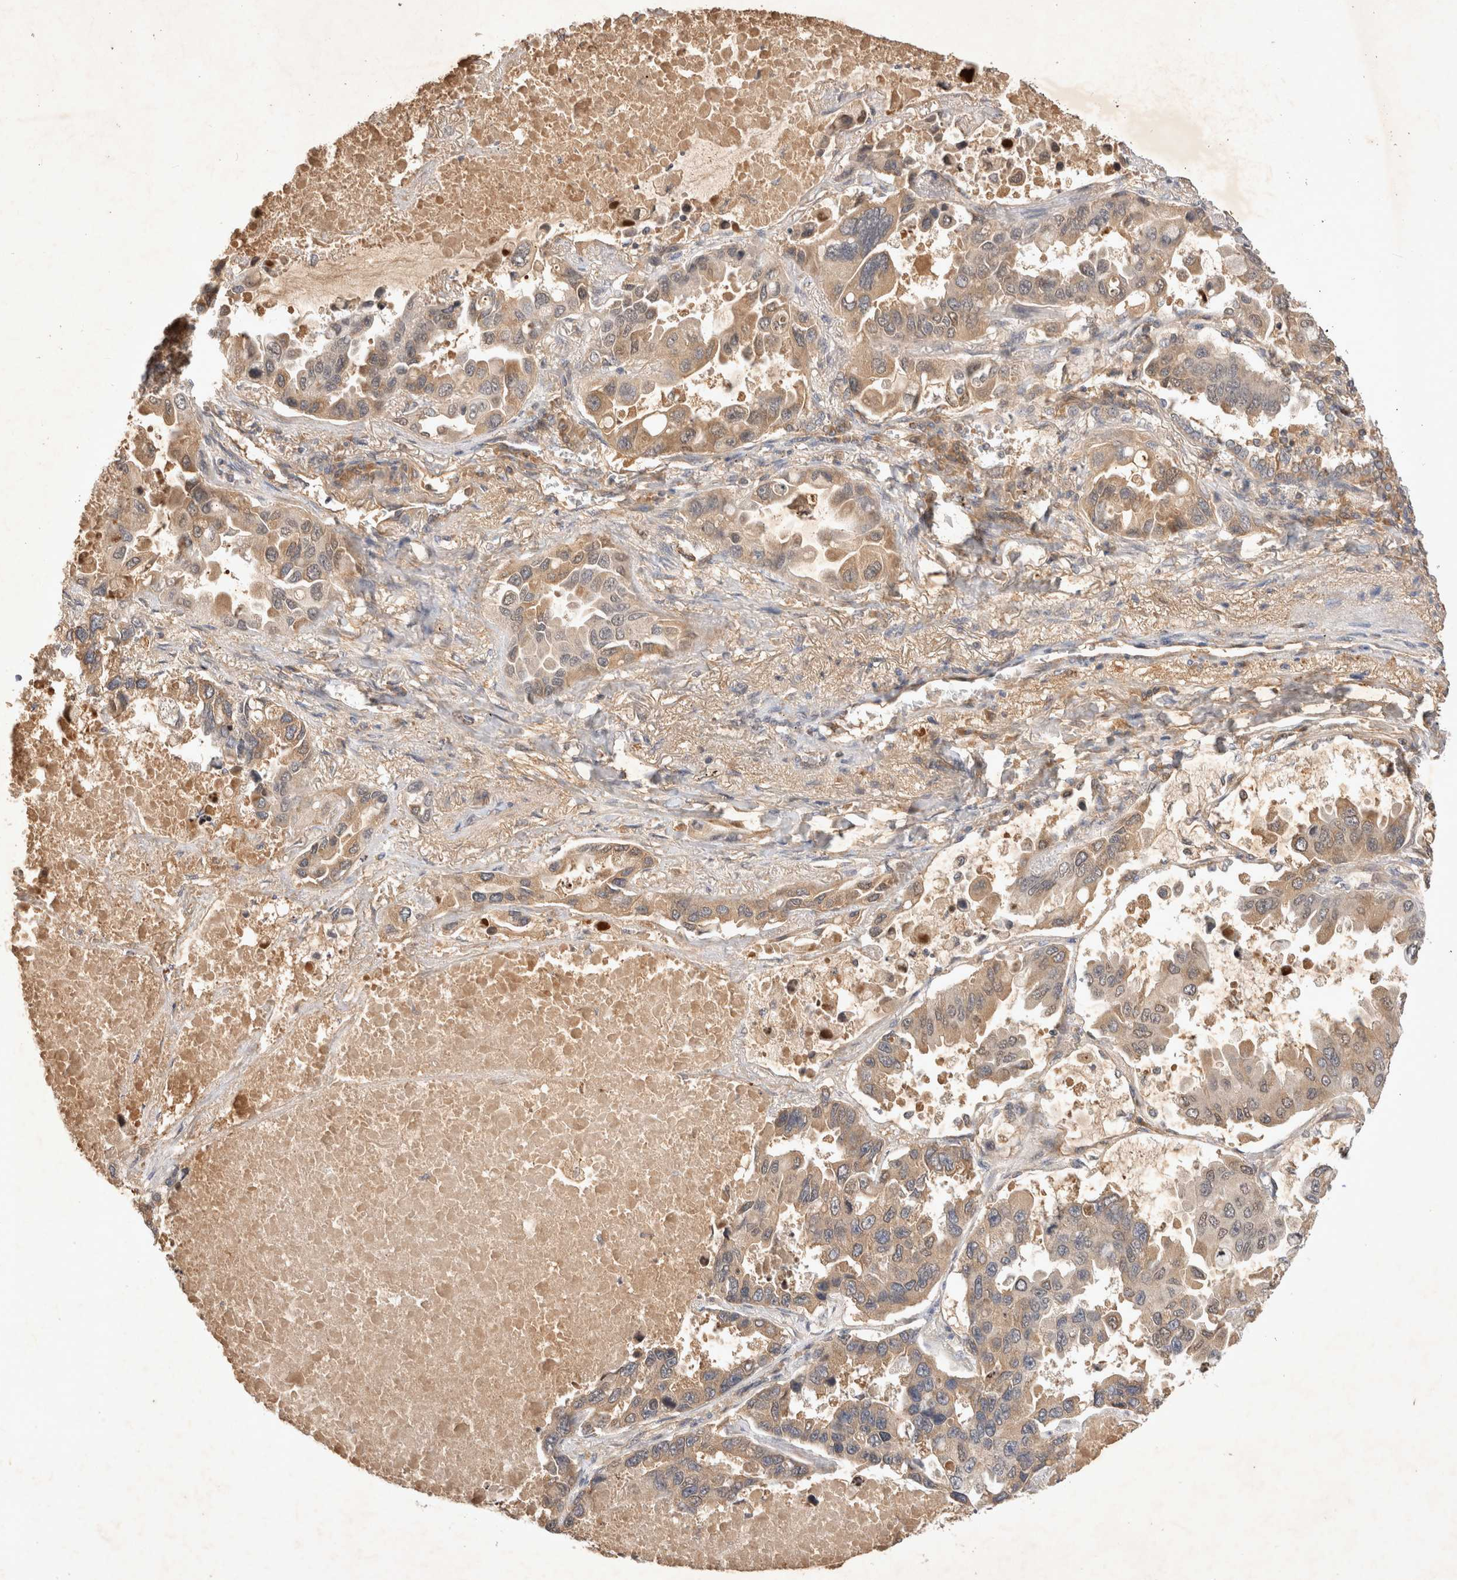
{"staining": {"intensity": "weak", "quantity": ">75%", "location": "cytoplasmic/membranous"}, "tissue": "lung cancer", "cell_type": "Tumor cells", "image_type": "cancer", "snomed": [{"axis": "morphology", "description": "Adenocarcinoma, NOS"}, {"axis": "topography", "description": "Lung"}], "caption": "Immunohistochemical staining of human adenocarcinoma (lung) shows low levels of weak cytoplasmic/membranous protein staining in approximately >75% of tumor cells.", "gene": "YES1", "patient": {"sex": "male", "age": 64}}